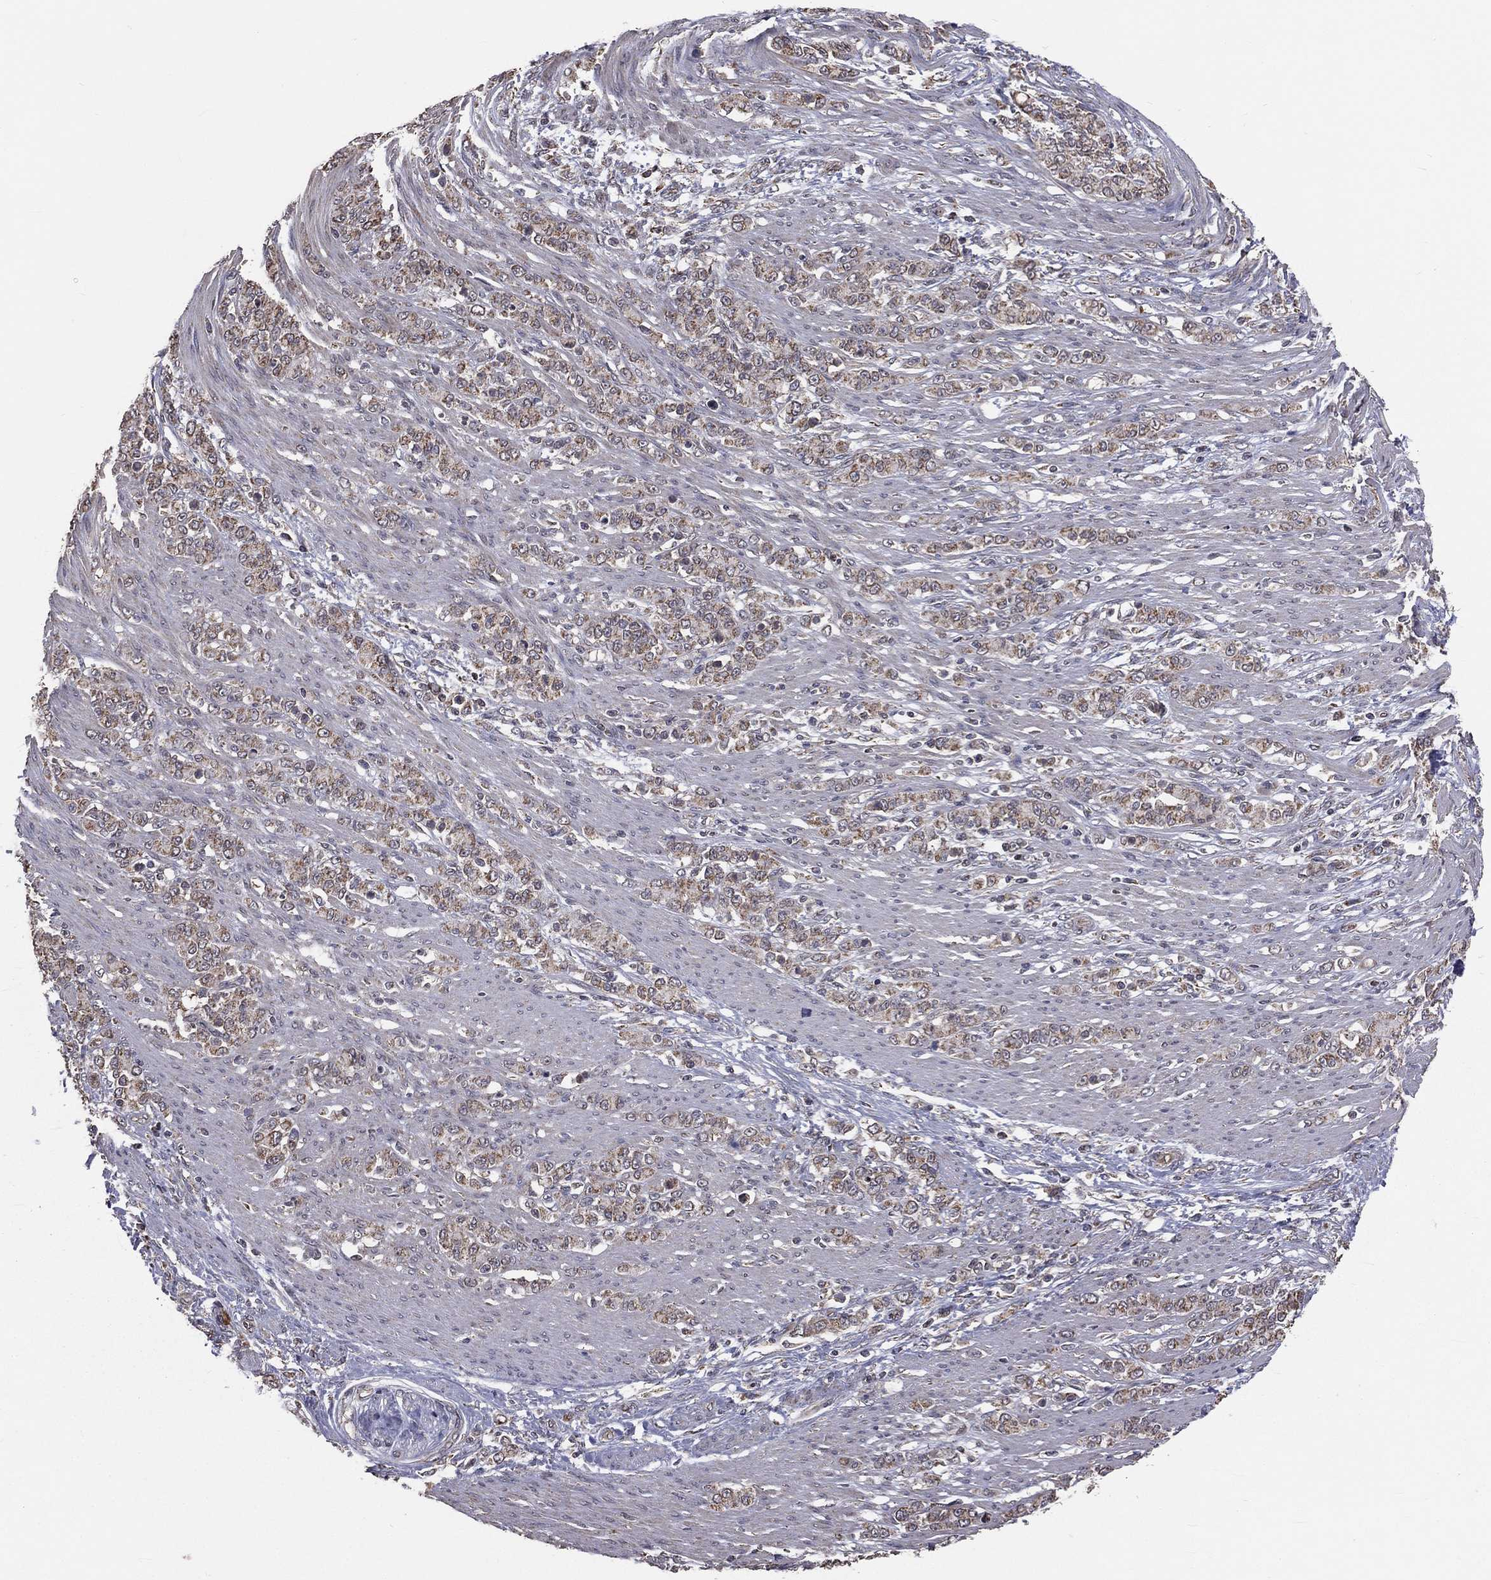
{"staining": {"intensity": "weak", "quantity": ">75%", "location": "cytoplasmic/membranous"}, "tissue": "stomach cancer", "cell_type": "Tumor cells", "image_type": "cancer", "snomed": [{"axis": "morphology", "description": "Normal tissue, NOS"}, {"axis": "morphology", "description": "Adenocarcinoma, NOS"}, {"axis": "topography", "description": "Stomach"}], "caption": "Protein staining exhibits weak cytoplasmic/membranous expression in about >75% of tumor cells in stomach adenocarcinoma.", "gene": "MRPL46", "patient": {"sex": "female", "age": 79}}